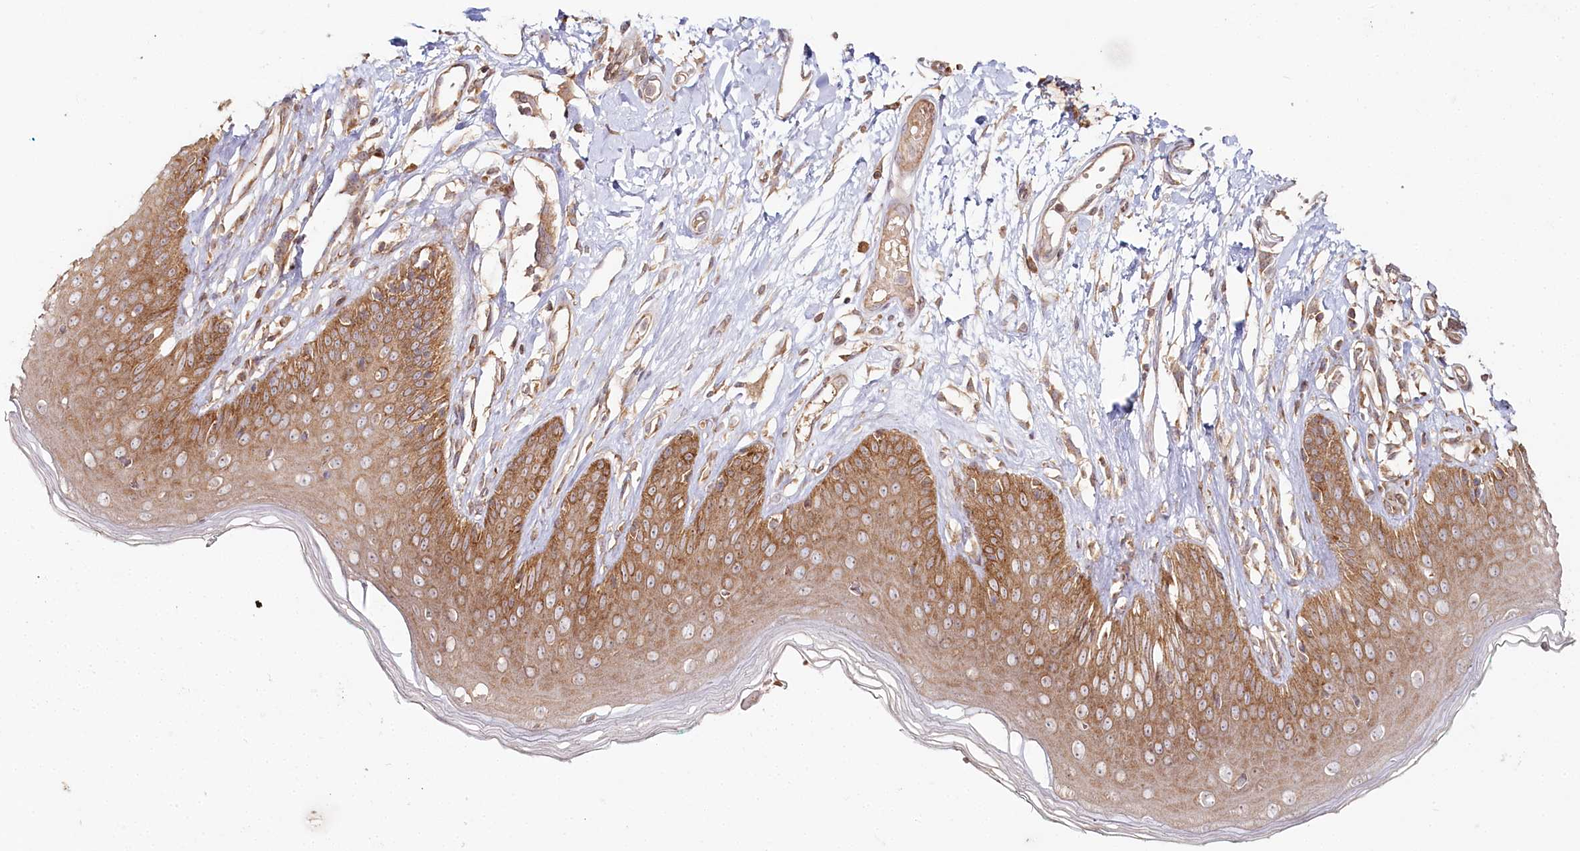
{"staining": {"intensity": "moderate", "quantity": ">75%", "location": "cytoplasmic/membranous"}, "tissue": "skin", "cell_type": "Epidermal cells", "image_type": "normal", "snomed": [{"axis": "morphology", "description": "Normal tissue, NOS"}, {"axis": "morphology", "description": "Squamous cell carcinoma, NOS"}, {"axis": "topography", "description": "Vulva"}], "caption": "Protein positivity by IHC exhibits moderate cytoplasmic/membranous positivity in approximately >75% of epidermal cells in normal skin. (DAB = brown stain, brightfield microscopy at high magnification).", "gene": "OTUD4", "patient": {"sex": "female", "age": 85}}